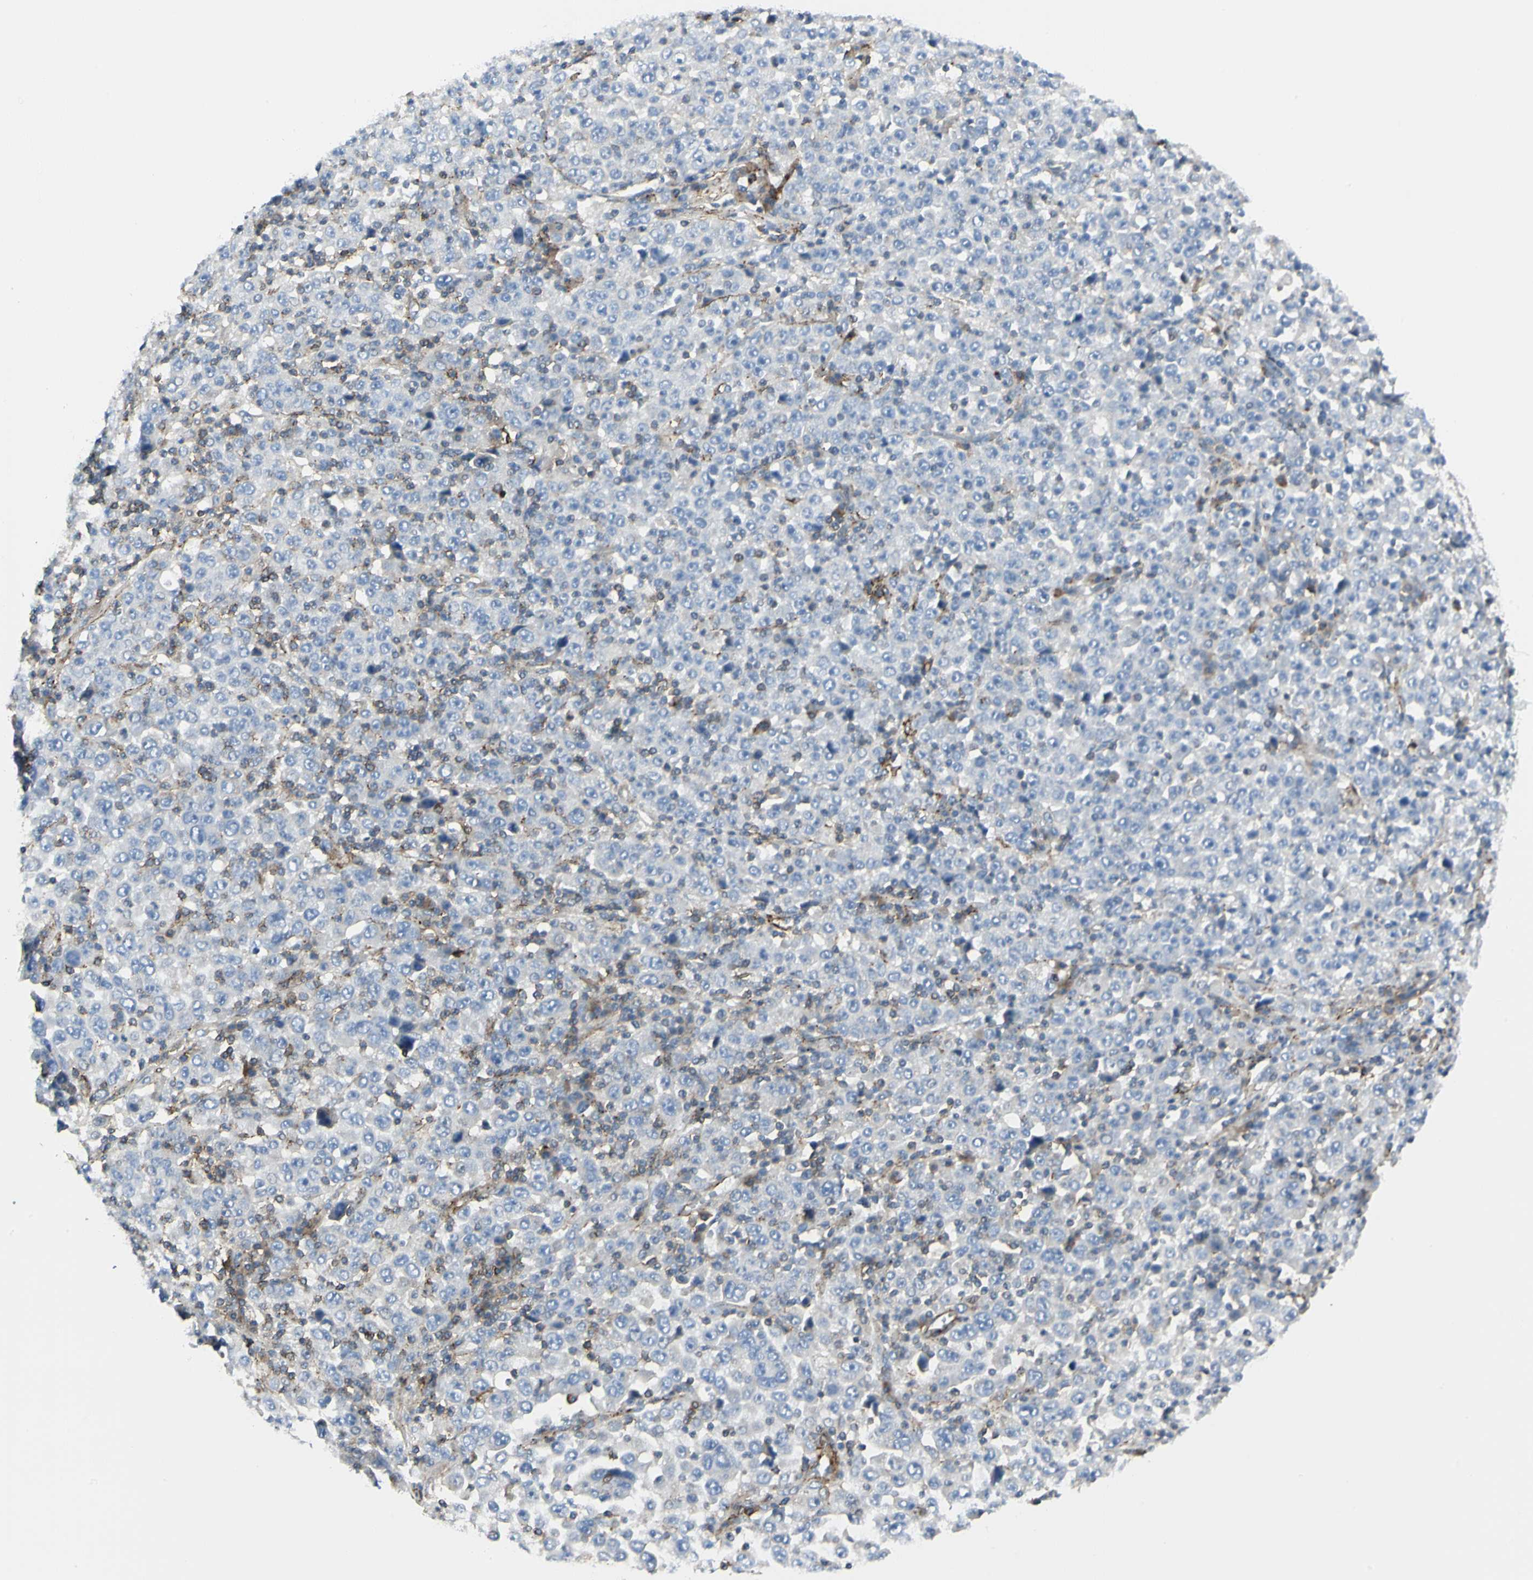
{"staining": {"intensity": "negative", "quantity": "none", "location": "none"}, "tissue": "stomach cancer", "cell_type": "Tumor cells", "image_type": "cancer", "snomed": [{"axis": "morphology", "description": "Normal tissue, NOS"}, {"axis": "morphology", "description": "Adenocarcinoma, NOS"}, {"axis": "topography", "description": "Stomach, upper"}, {"axis": "topography", "description": "Stomach"}], "caption": "This micrograph is of stomach adenocarcinoma stained with immunohistochemistry (IHC) to label a protein in brown with the nuclei are counter-stained blue. There is no staining in tumor cells.", "gene": "CLEC2B", "patient": {"sex": "male", "age": 59}}